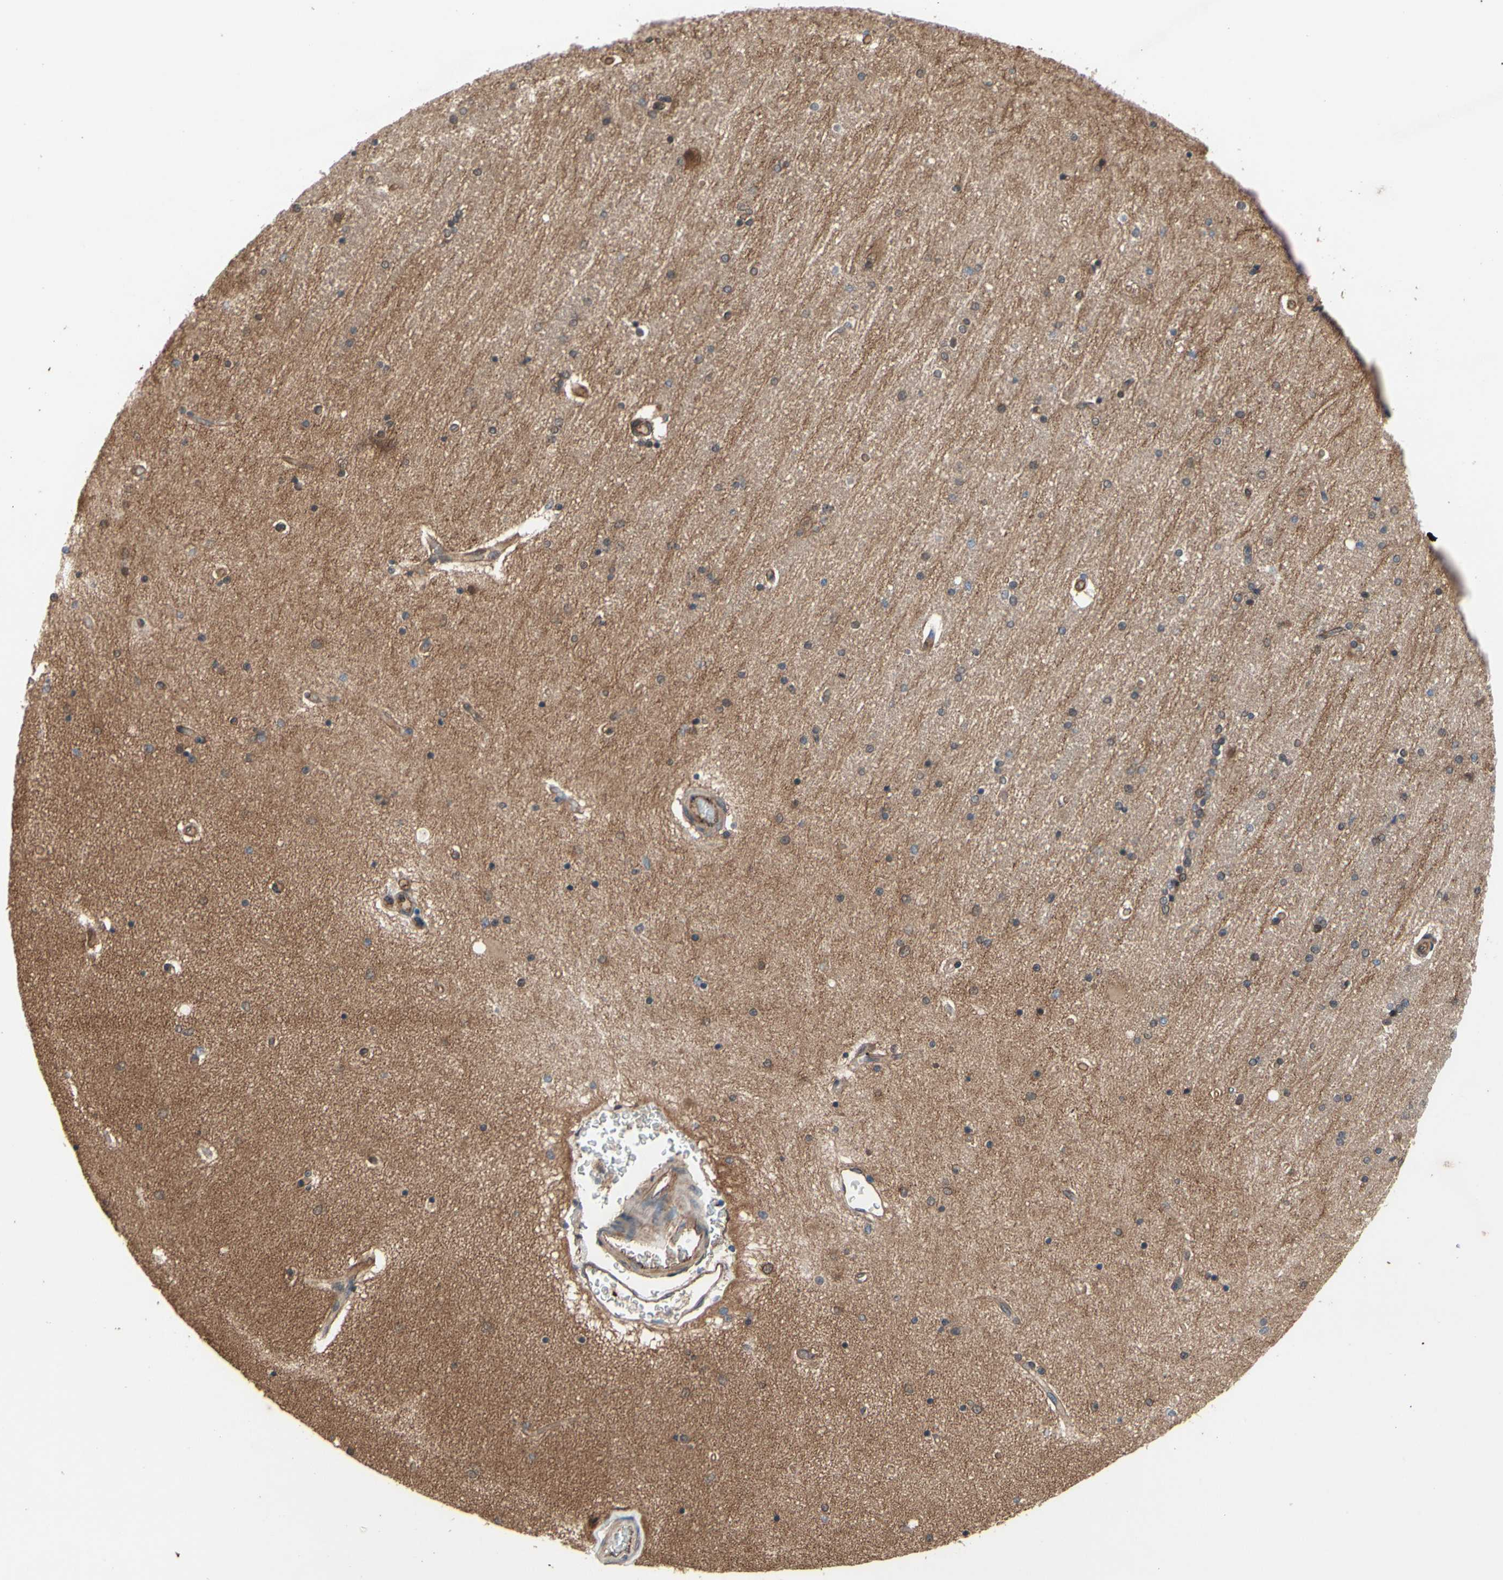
{"staining": {"intensity": "negative", "quantity": "none", "location": "none"}, "tissue": "hippocampus", "cell_type": "Glial cells", "image_type": "normal", "snomed": [{"axis": "morphology", "description": "Normal tissue, NOS"}, {"axis": "topography", "description": "Hippocampus"}], "caption": "Immunohistochemistry image of unremarkable human hippocampus stained for a protein (brown), which shows no positivity in glial cells. Brightfield microscopy of immunohistochemistry (IHC) stained with DAB (brown) and hematoxylin (blue), captured at high magnification.", "gene": "CTTNBP2", "patient": {"sex": "female", "age": 54}}